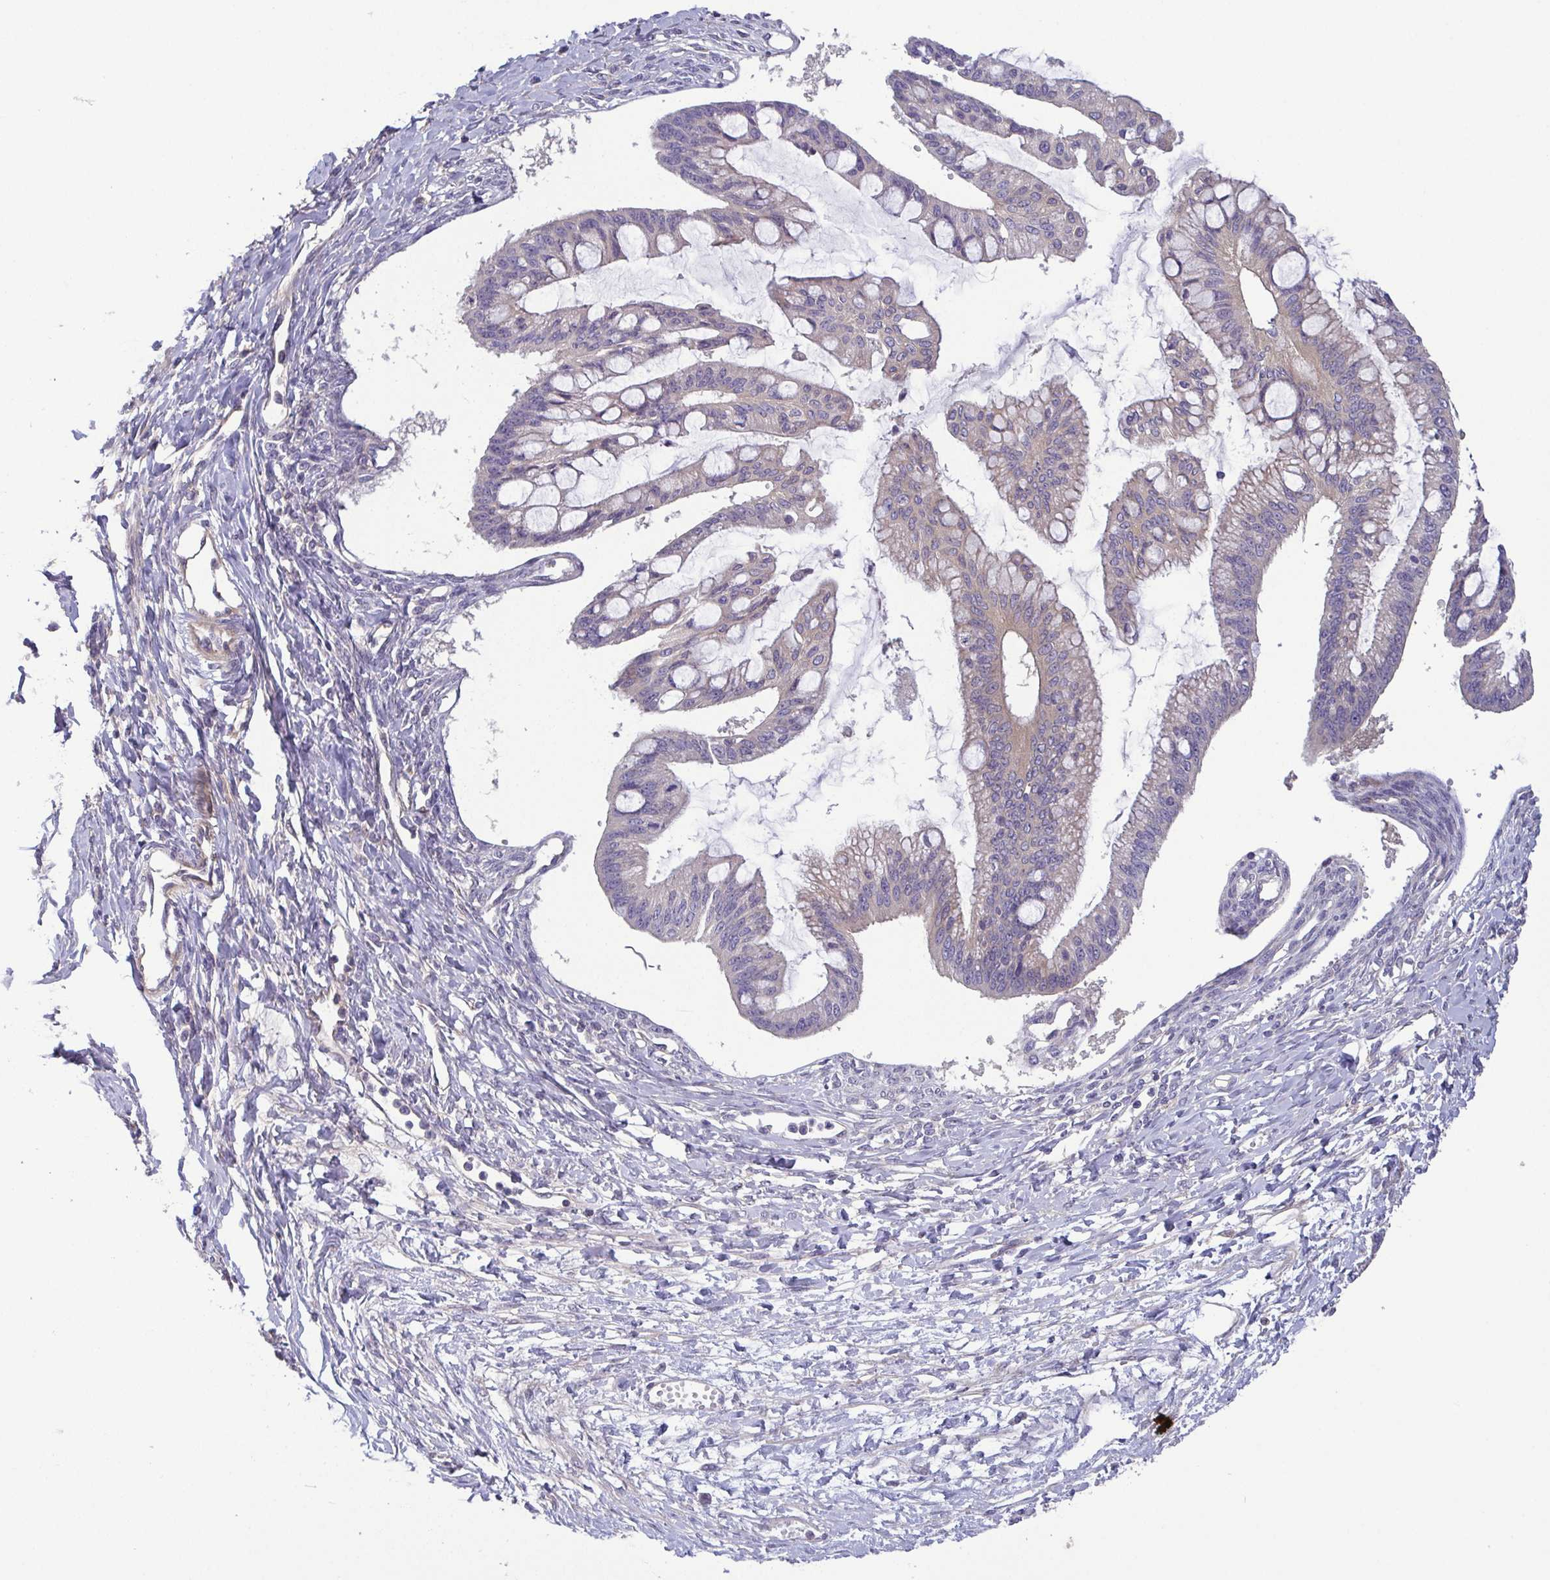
{"staining": {"intensity": "weak", "quantity": "<25%", "location": "cytoplasmic/membranous"}, "tissue": "ovarian cancer", "cell_type": "Tumor cells", "image_type": "cancer", "snomed": [{"axis": "morphology", "description": "Cystadenocarcinoma, mucinous, NOS"}, {"axis": "topography", "description": "Ovary"}], "caption": "Ovarian mucinous cystadenocarcinoma was stained to show a protein in brown. There is no significant expression in tumor cells.", "gene": "LMF2", "patient": {"sex": "female", "age": 73}}